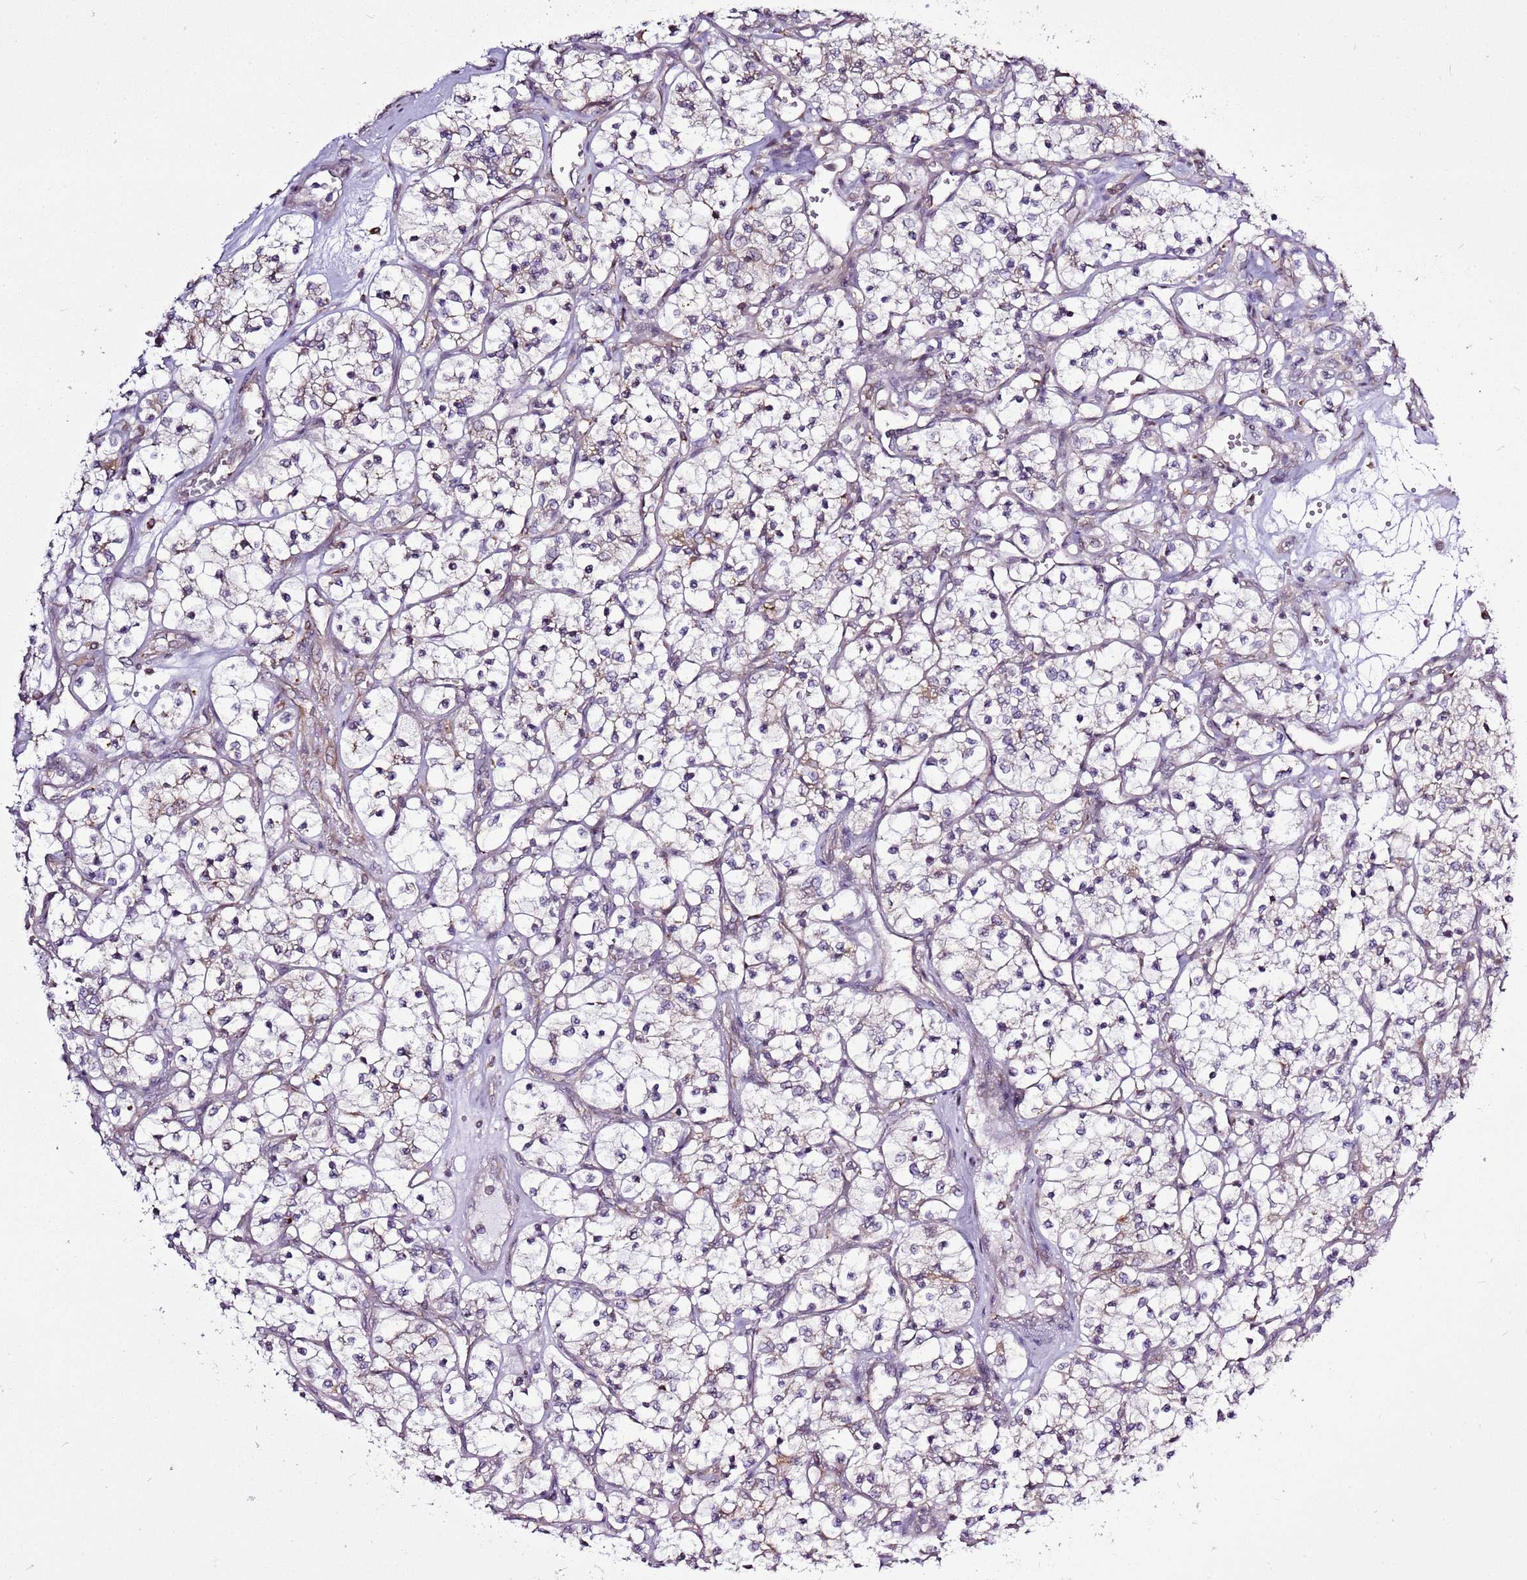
{"staining": {"intensity": "negative", "quantity": "none", "location": "none"}, "tissue": "renal cancer", "cell_type": "Tumor cells", "image_type": "cancer", "snomed": [{"axis": "morphology", "description": "Adenocarcinoma, NOS"}, {"axis": "topography", "description": "Kidney"}], "caption": "IHC photomicrograph of renal adenocarcinoma stained for a protein (brown), which reveals no positivity in tumor cells.", "gene": "TMED10", "patient": {"sex": "female", "age": 69}}